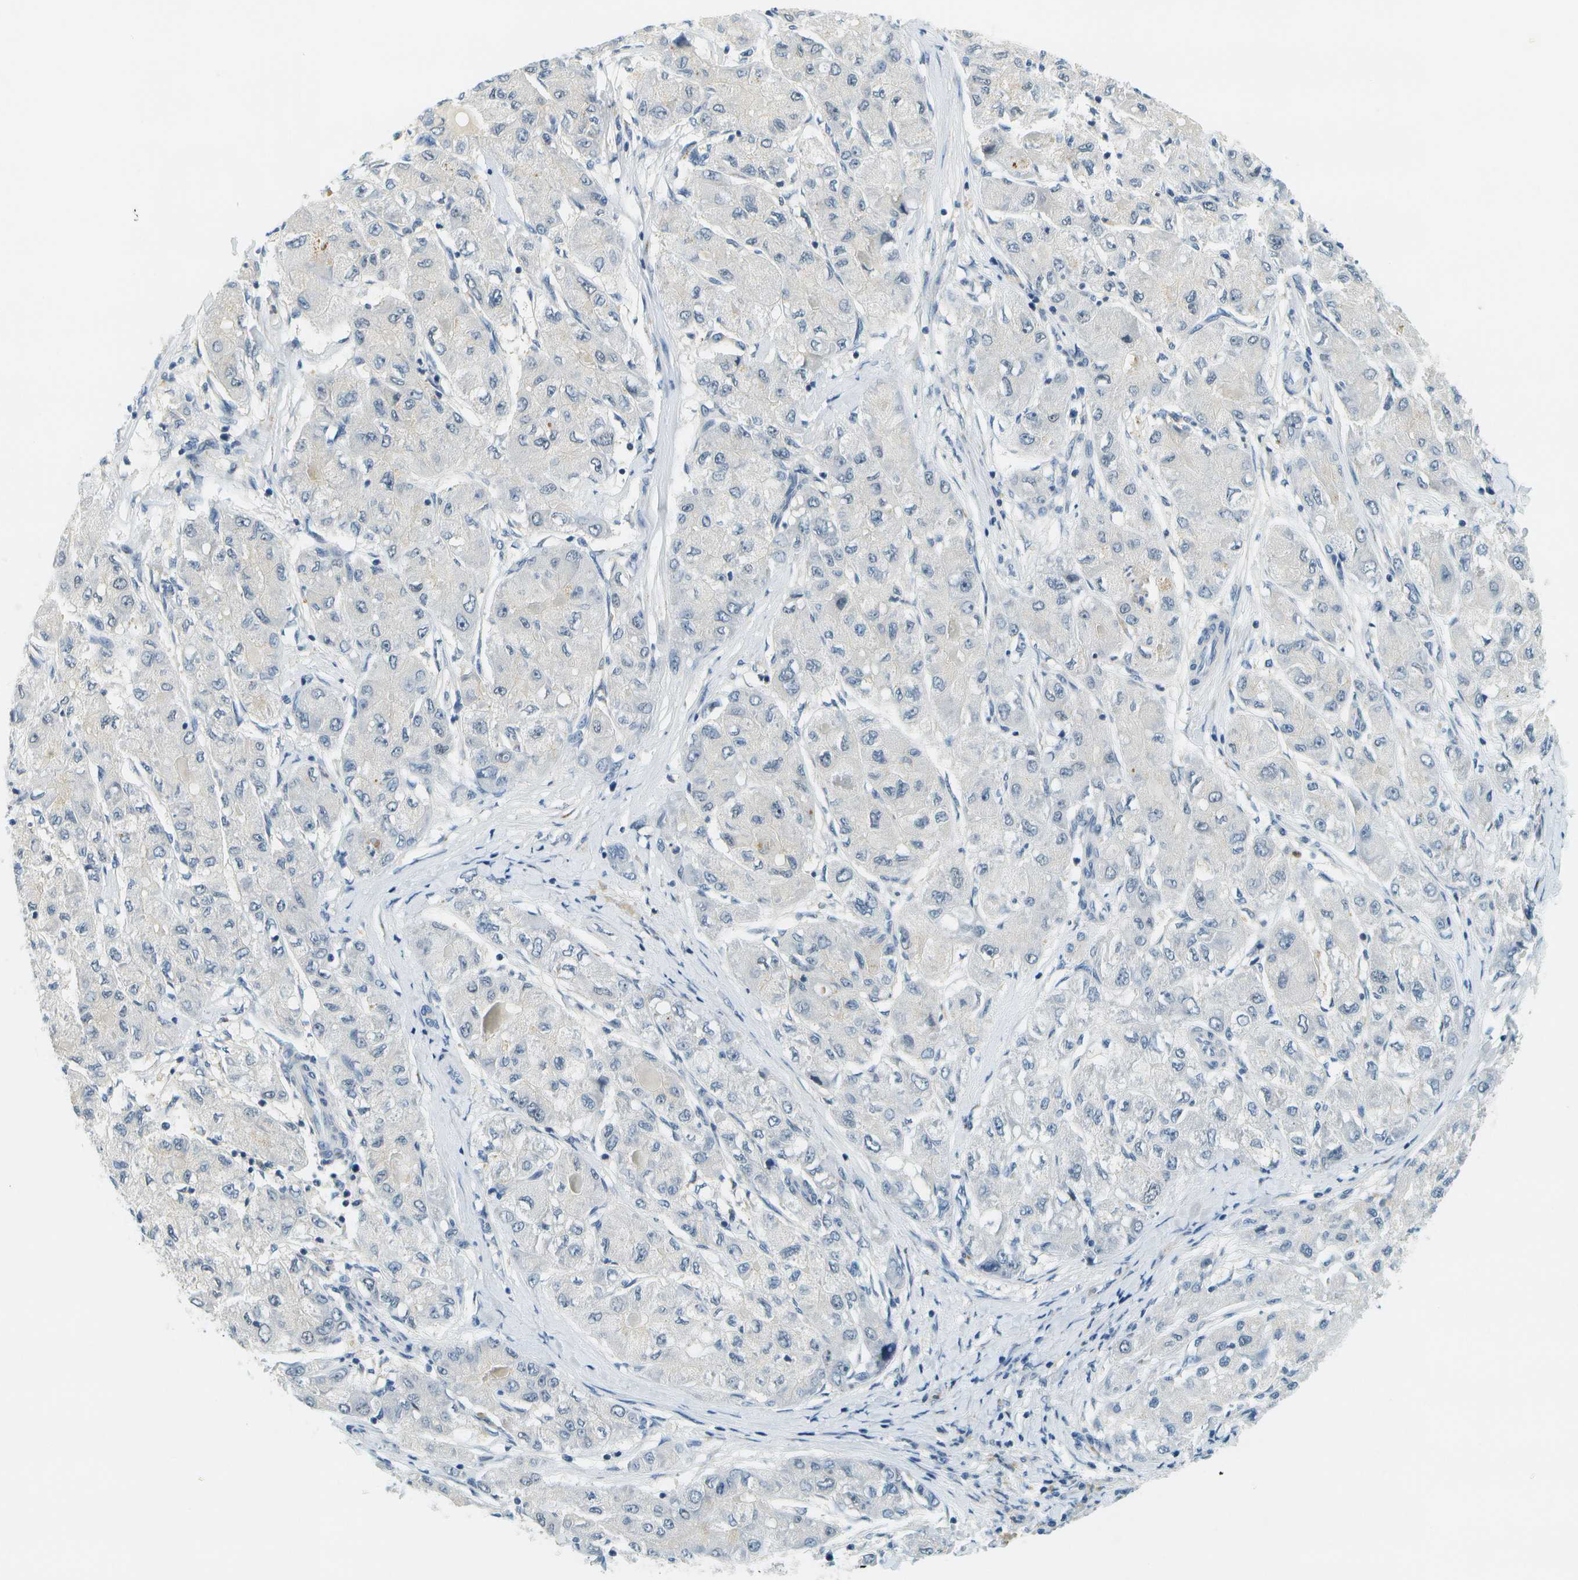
{"staining": {"intensity": "negative", "quantity": "none", "location": "none"}, "tissue": "liver cancer", "cell_type": "Tumor cells", "image_type": "cancer", "snomed": [{"axis": "morphology", "description": "Carcinoma, Hepatocellular, NOS"}, {"axis": "topography", "description": "Liver"}], "caption": "IHC photomicrograph of liver cancer (hepatocellular carcinoma) stained for a protein (brown), which exhibits no positivity in tumor cells.", "gene": "RASGRP2", "patient": {"sex": "male", "age": 80}}